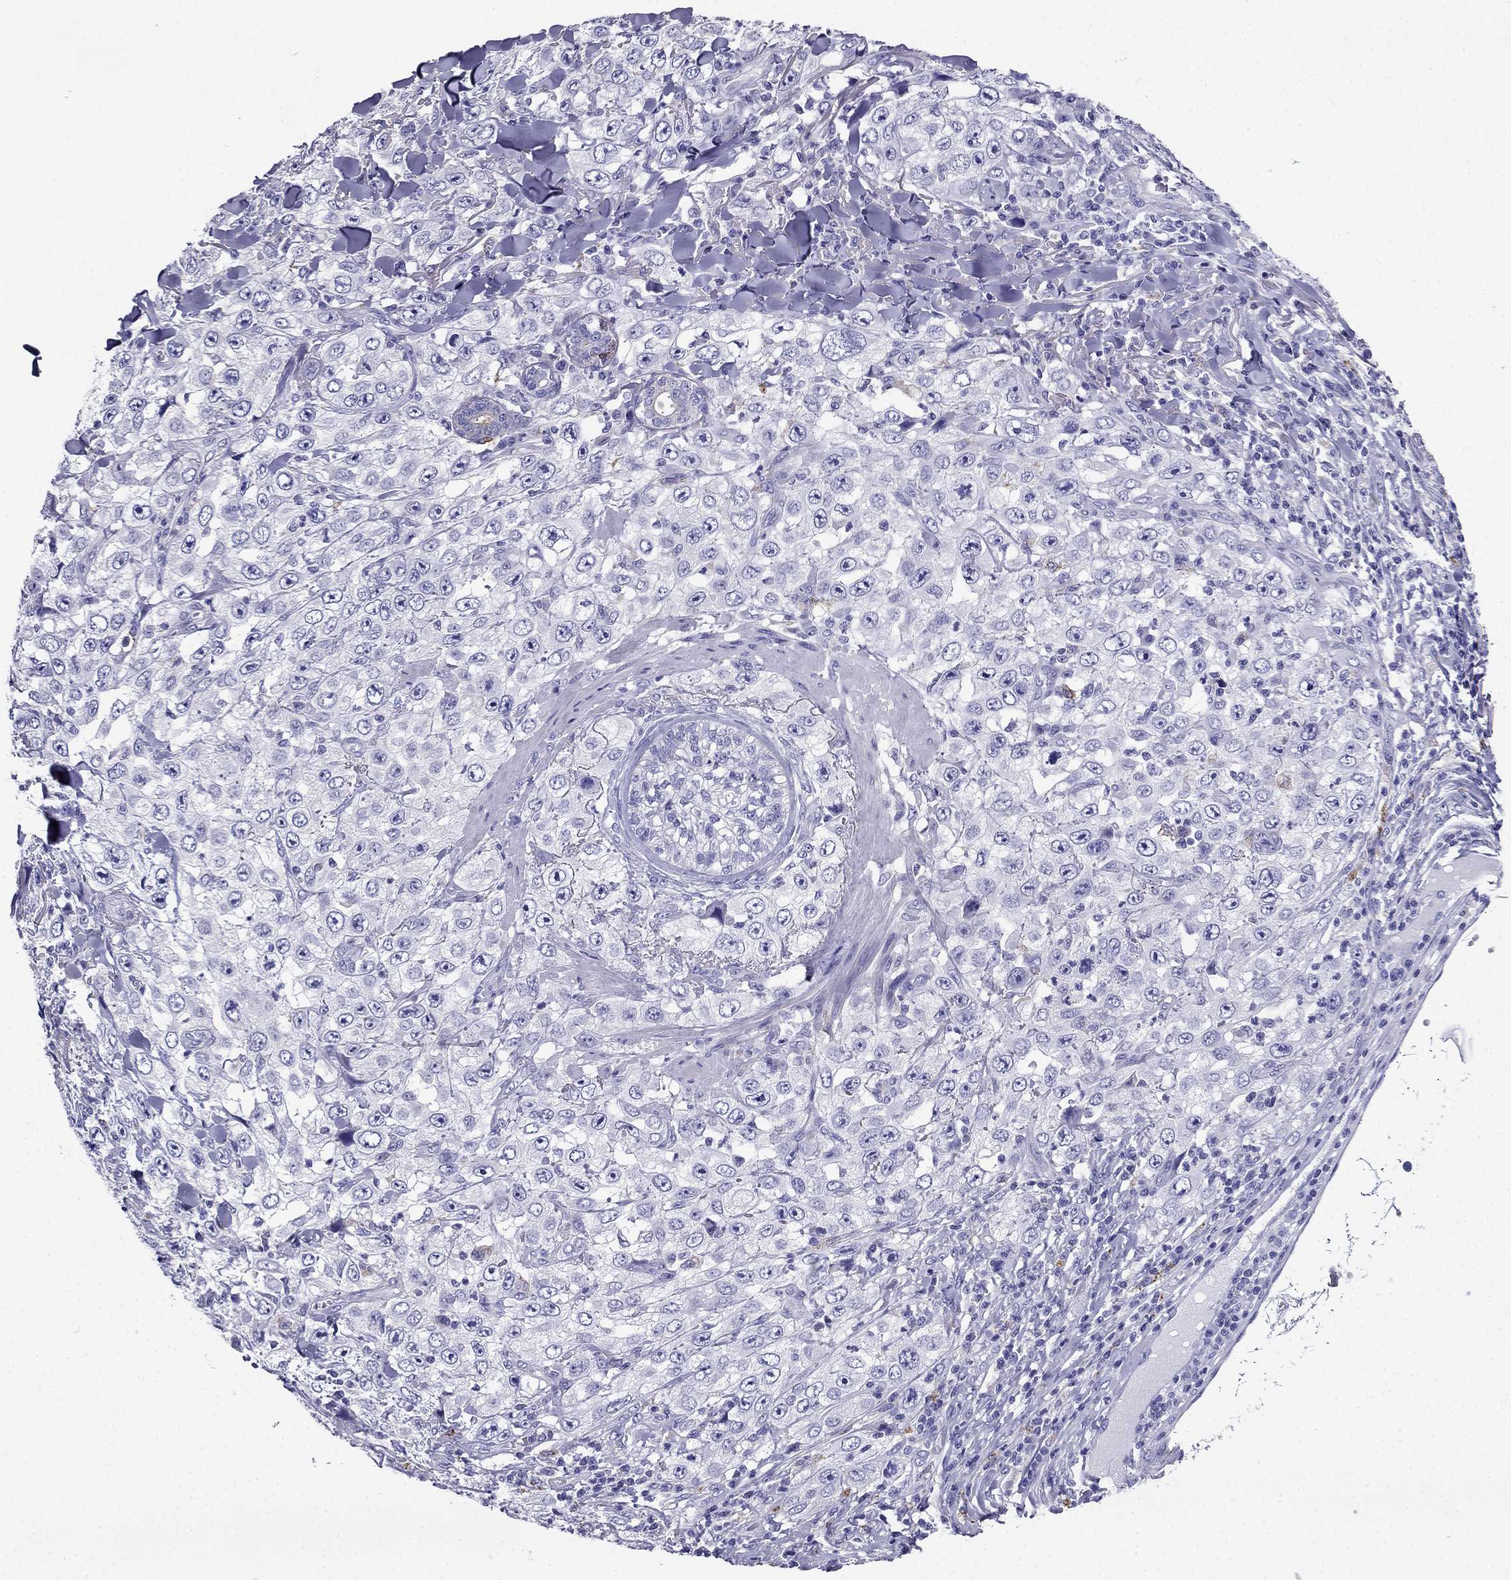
{"staining": {"intensity": "negative", "quantity": "none", "location": "none"}, "tissue": "skin cancer", "cell_type": "Tumor cells", "image_type": "cancer", "snomed": [{"axis": "morphology", "description": "Squamous cell carcinoma, NOS"}, {"axis": "topography", "description": "Skin"}], "caption": "High power microscopy photomicrograph of an IHC micrograph of skin cancer (squamous cell carcinoma), revealing no significant positivity in tumor cells.", "gene": "PTH", "patient": {"sex": "male", "age": 82}}